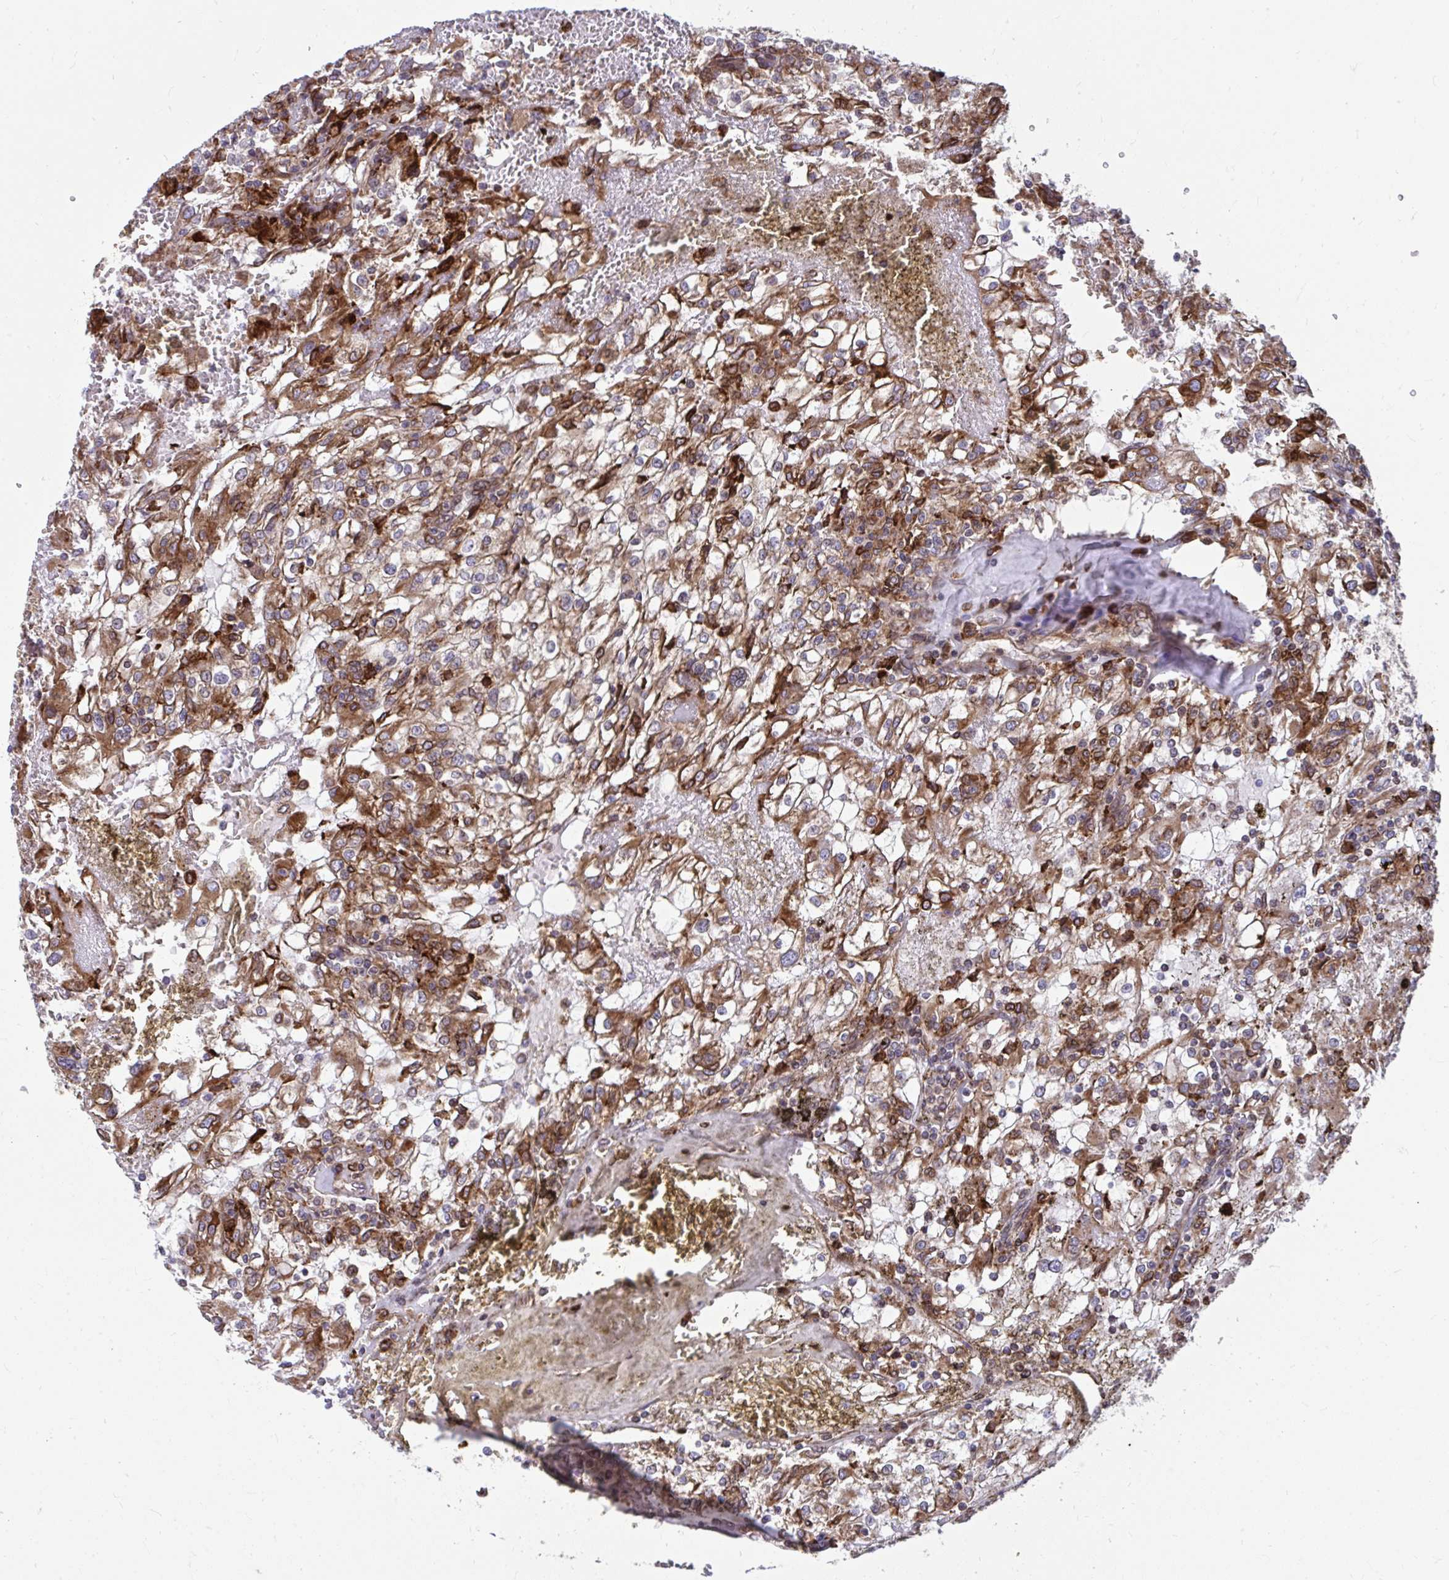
{"staining": {"intensity": "strong", "quantity": "25%-75%", "location": "cytoplasmic/membranous"}, "tissue": "renal cancer", "cell_type": "Tumor cells", "image_type": "cancer", "snomed": [{"axis": "morphology", "description": "Adenocarcinoma, NOS"}, {"axis": "topography", "description": "Kidney"}], "caption": "Immunohistochemistry (IHC) of renal cancer (adenocarcinoma) exhibits high levels of strong cytoplasmic/membranous positivity in approximately 25%-75% of tumor cells. The staining was performed using DAB (3,3'-diaminobenzidine) to visualize the protein expression in brown, while the nuclei were stained in blue with hematoxylin (Magnification: 20x).", "gene": "STIM2", "patient": {"sex": "female", "age": 74}}